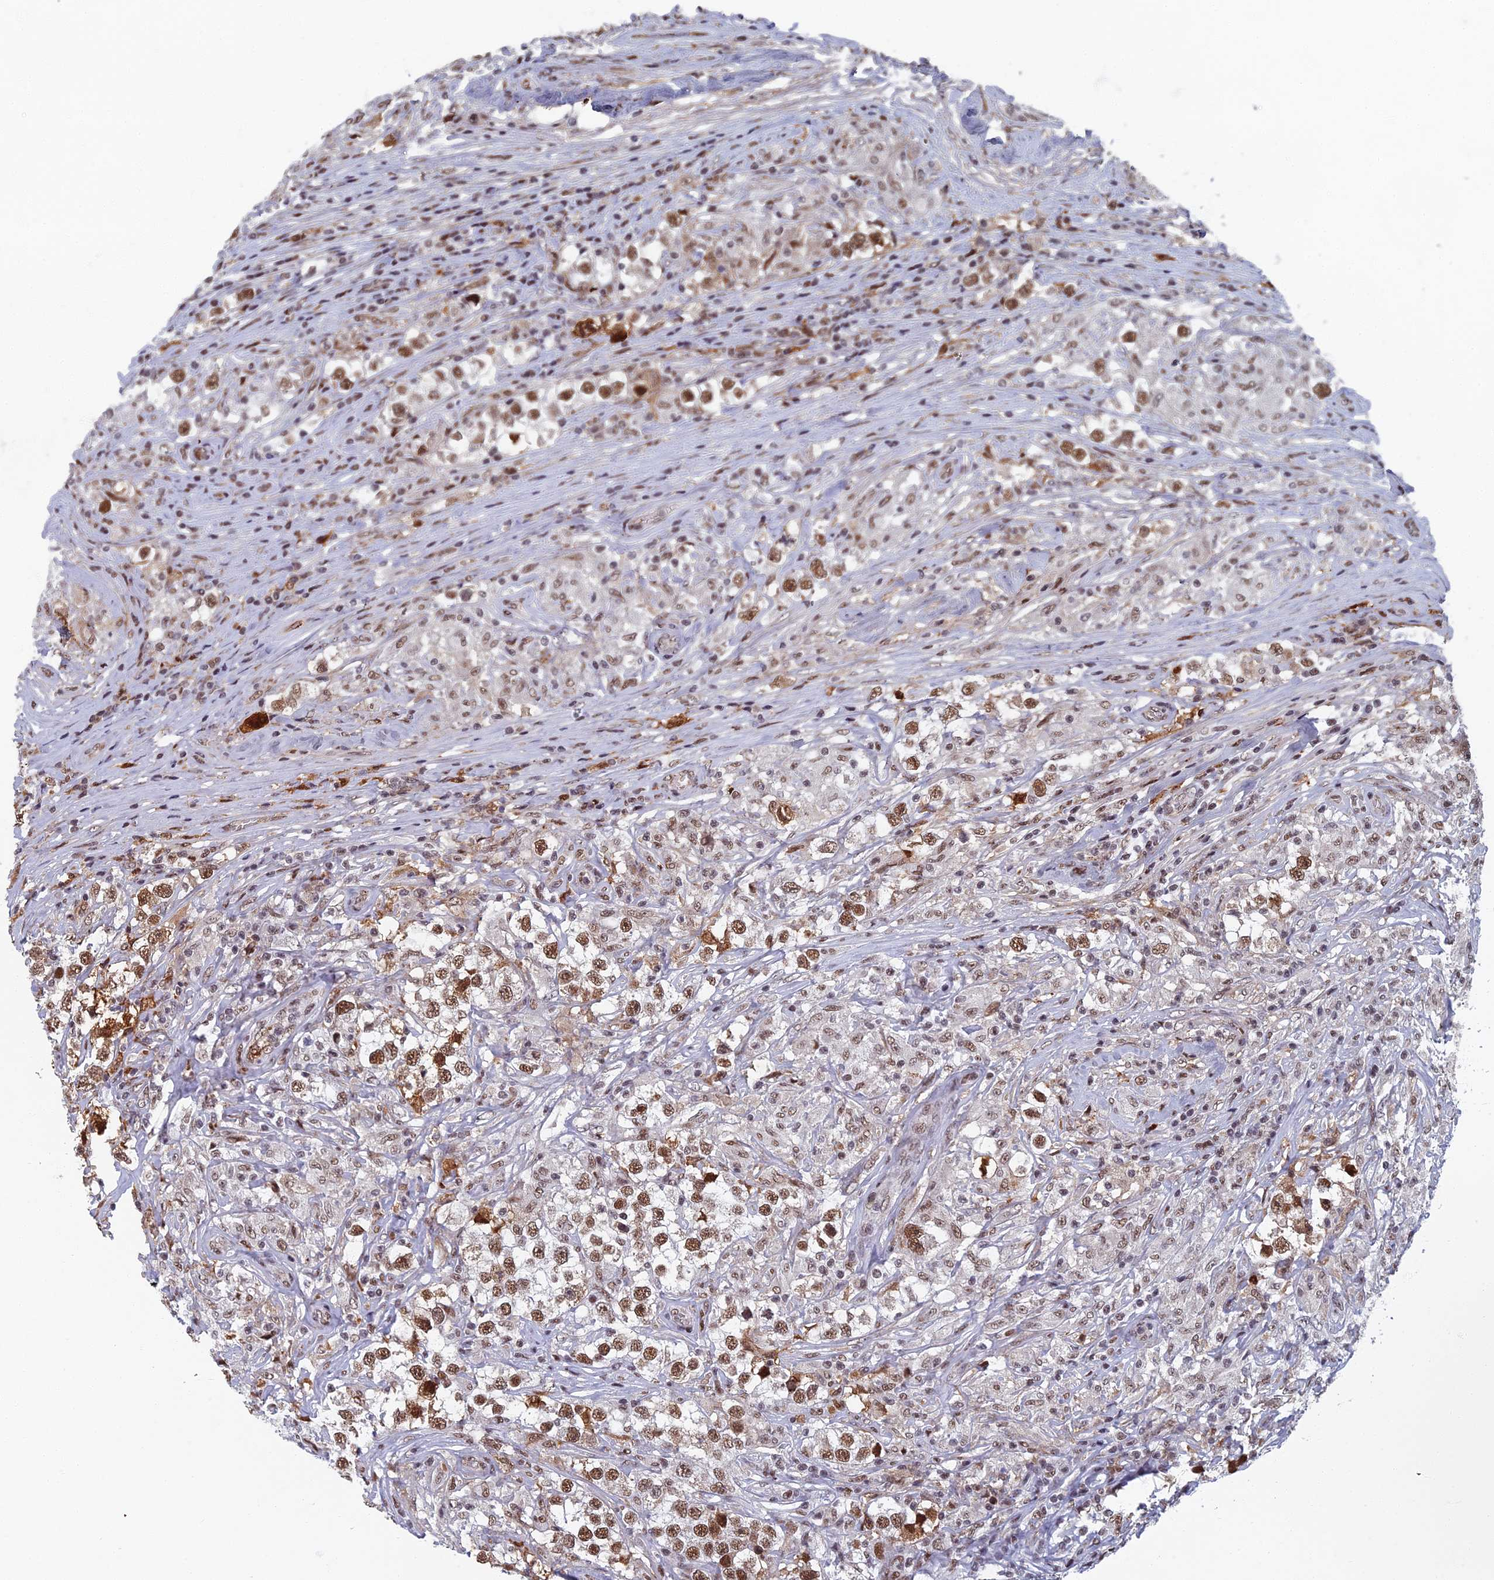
{"staining": {"intensity": "moderate", "quantity": ">75%", "location": "nuclear"}, "tissue": "testis cancer", "cell_type": "Tumor cells", "image_type": "cancer", "snomed": [{"axis": "morphology", "description": "Seminoma, NOS"}, {"axis": "topography", "description": "Testis"}], "caption": "Testis cancer (seminoma) stained with DAB immunohistochemistry exhibits medium levels of moderate nuclear staining in about >75% of tumor cells. Nuclei are stained in blue.", "gene": "TAF13", "patient": {"sex": "male", "age": 46}}